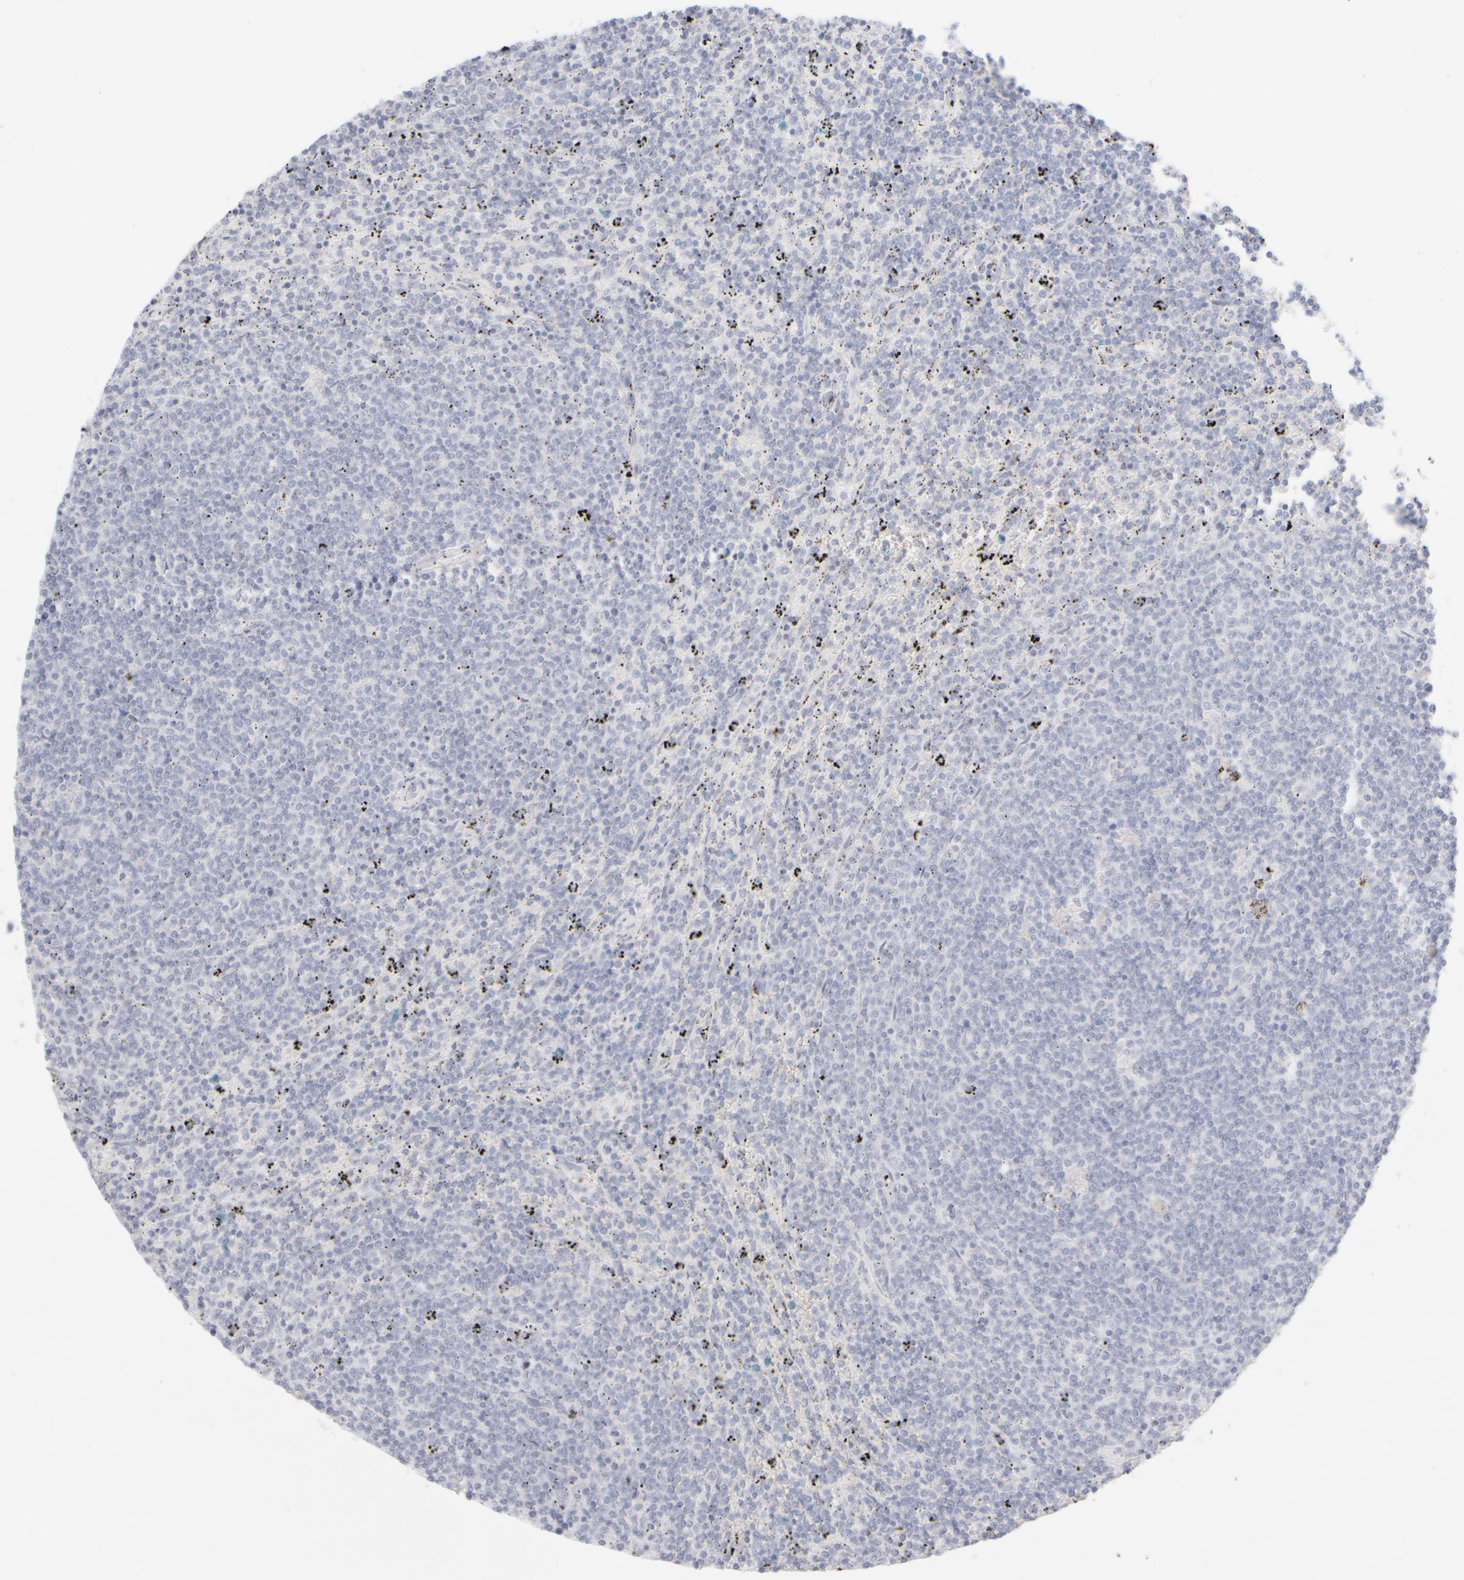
{"staining": {"intensity": "negative", "quantity": "none", "location": "none"}, "tissue": "lymphoma", "cell_type": "Tumor cells", "image_type": "cancer", "snomed": [{"axis": "morphology", "description": "Malignant lymphoma, non-Hodgkin's type, Low grade"}, {"axis": "topography", "description": "Spleen"}], "caption": "IHC histopathology image of neoplastic tissue: lymphoma stained with DAB demonstrates no significant protein expression in tumor cells. (DAB (3,3'-diaminobenzidine) IHC, high magnification).", "gene": "KRT15", "patient": {"sex": "female", "age": 50}}